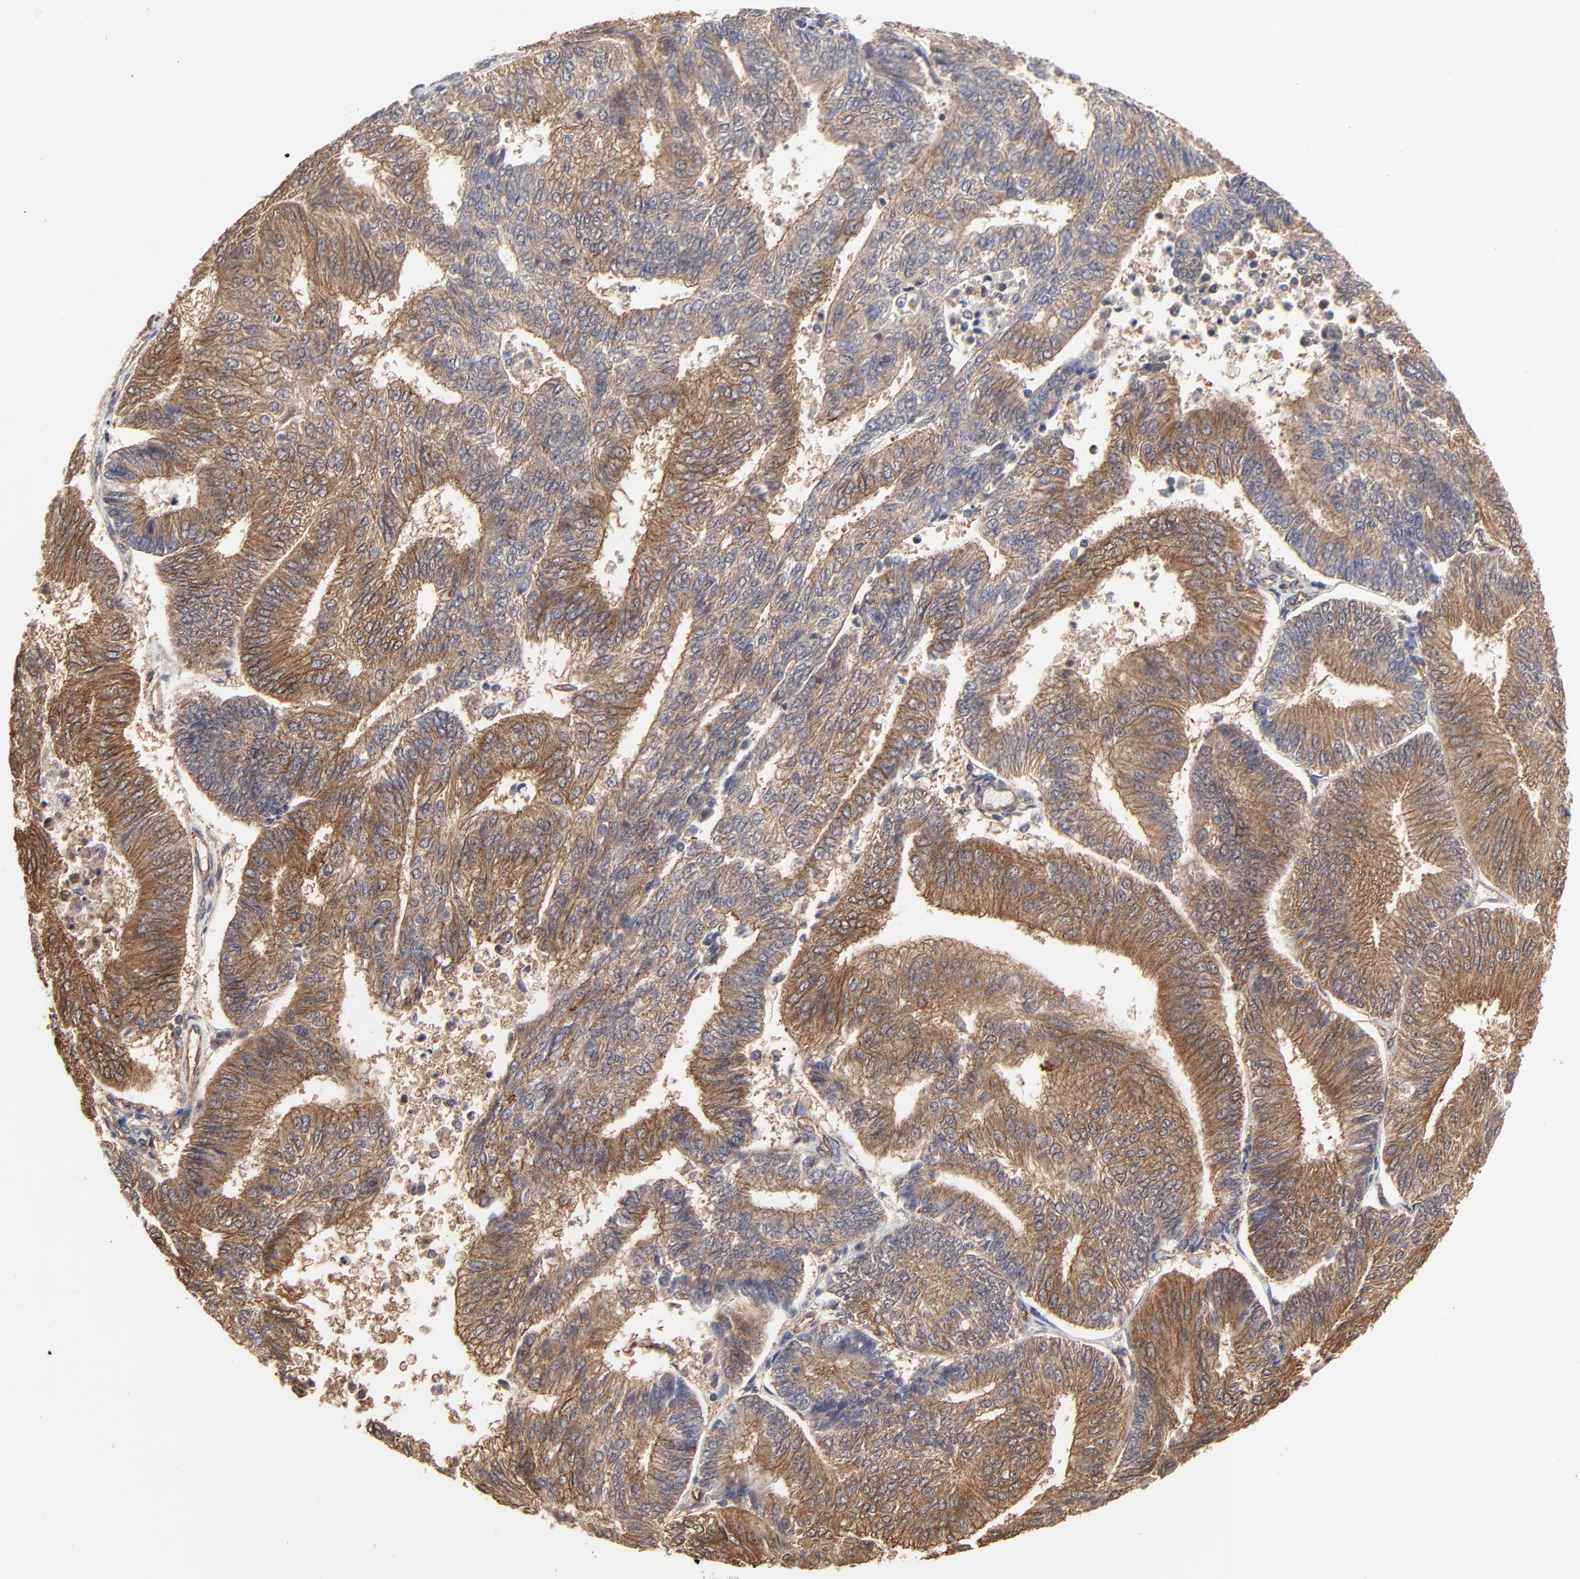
{"staining": {"intensity": "moderate", "quantity": "25%-75%", "location": "cytoplasmic/membranous"}, "tissue": "endometrial cancer", "cell_type": "Tumor cells", "image_type": "cancer", "snomed": [{"axis": "morphology", "description": "Adenocarcinoma, NOS"}, {"axis": "topography", "description": "Endometrium"}], "caption": "An immunohistochemistry histopathology image of neoplastic tissue is shown. Protein staining in brown highlights moderate cytoplasmic/membranous positivity in endometrial cancer within tumor cells.", "gene": "ARMT1", "patient": {"sex": "female", "age": 55}}